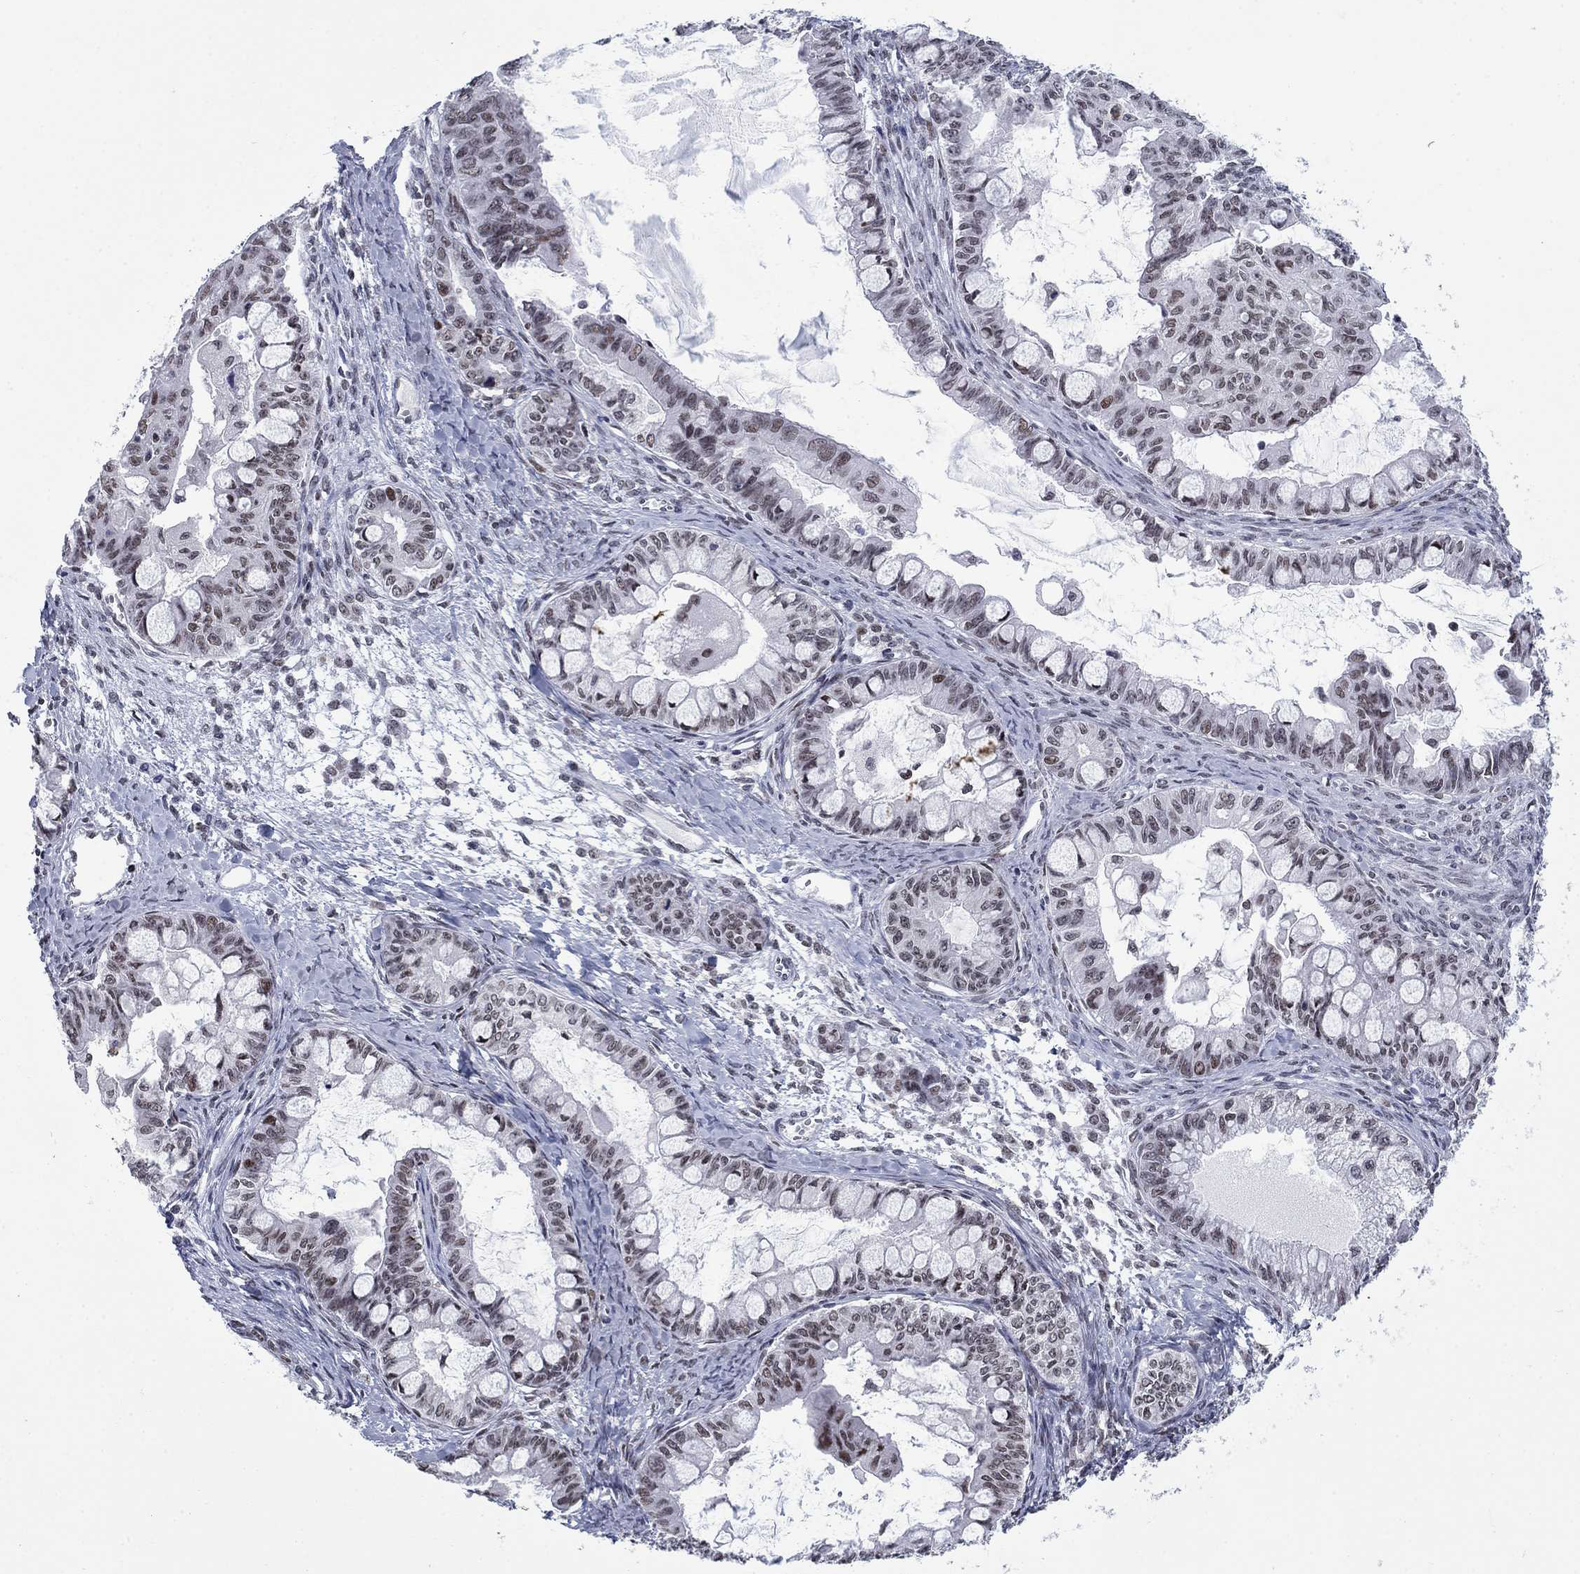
{"staining": {"intensity": "weak", "quantity": "25%-75%", "location": "nuclear"}, "tissue": "ovarian cancer", "cell_type": "Tumor cells", "image_type": "cancer", "snomed": [{"axis": "morphology", "description": "Cystadenocarcinoma, mucinous, NOS"}, {"axis": "topography", "description": "Ovary"}], "caption": "A brown stain highlights weak nuclear positivity of a protein in ovarian cancer (mucinous cystadenocarcinoma) tumor cells.", "gene": "NPAS3", "patient": {"sex": "female", "age": 63}}